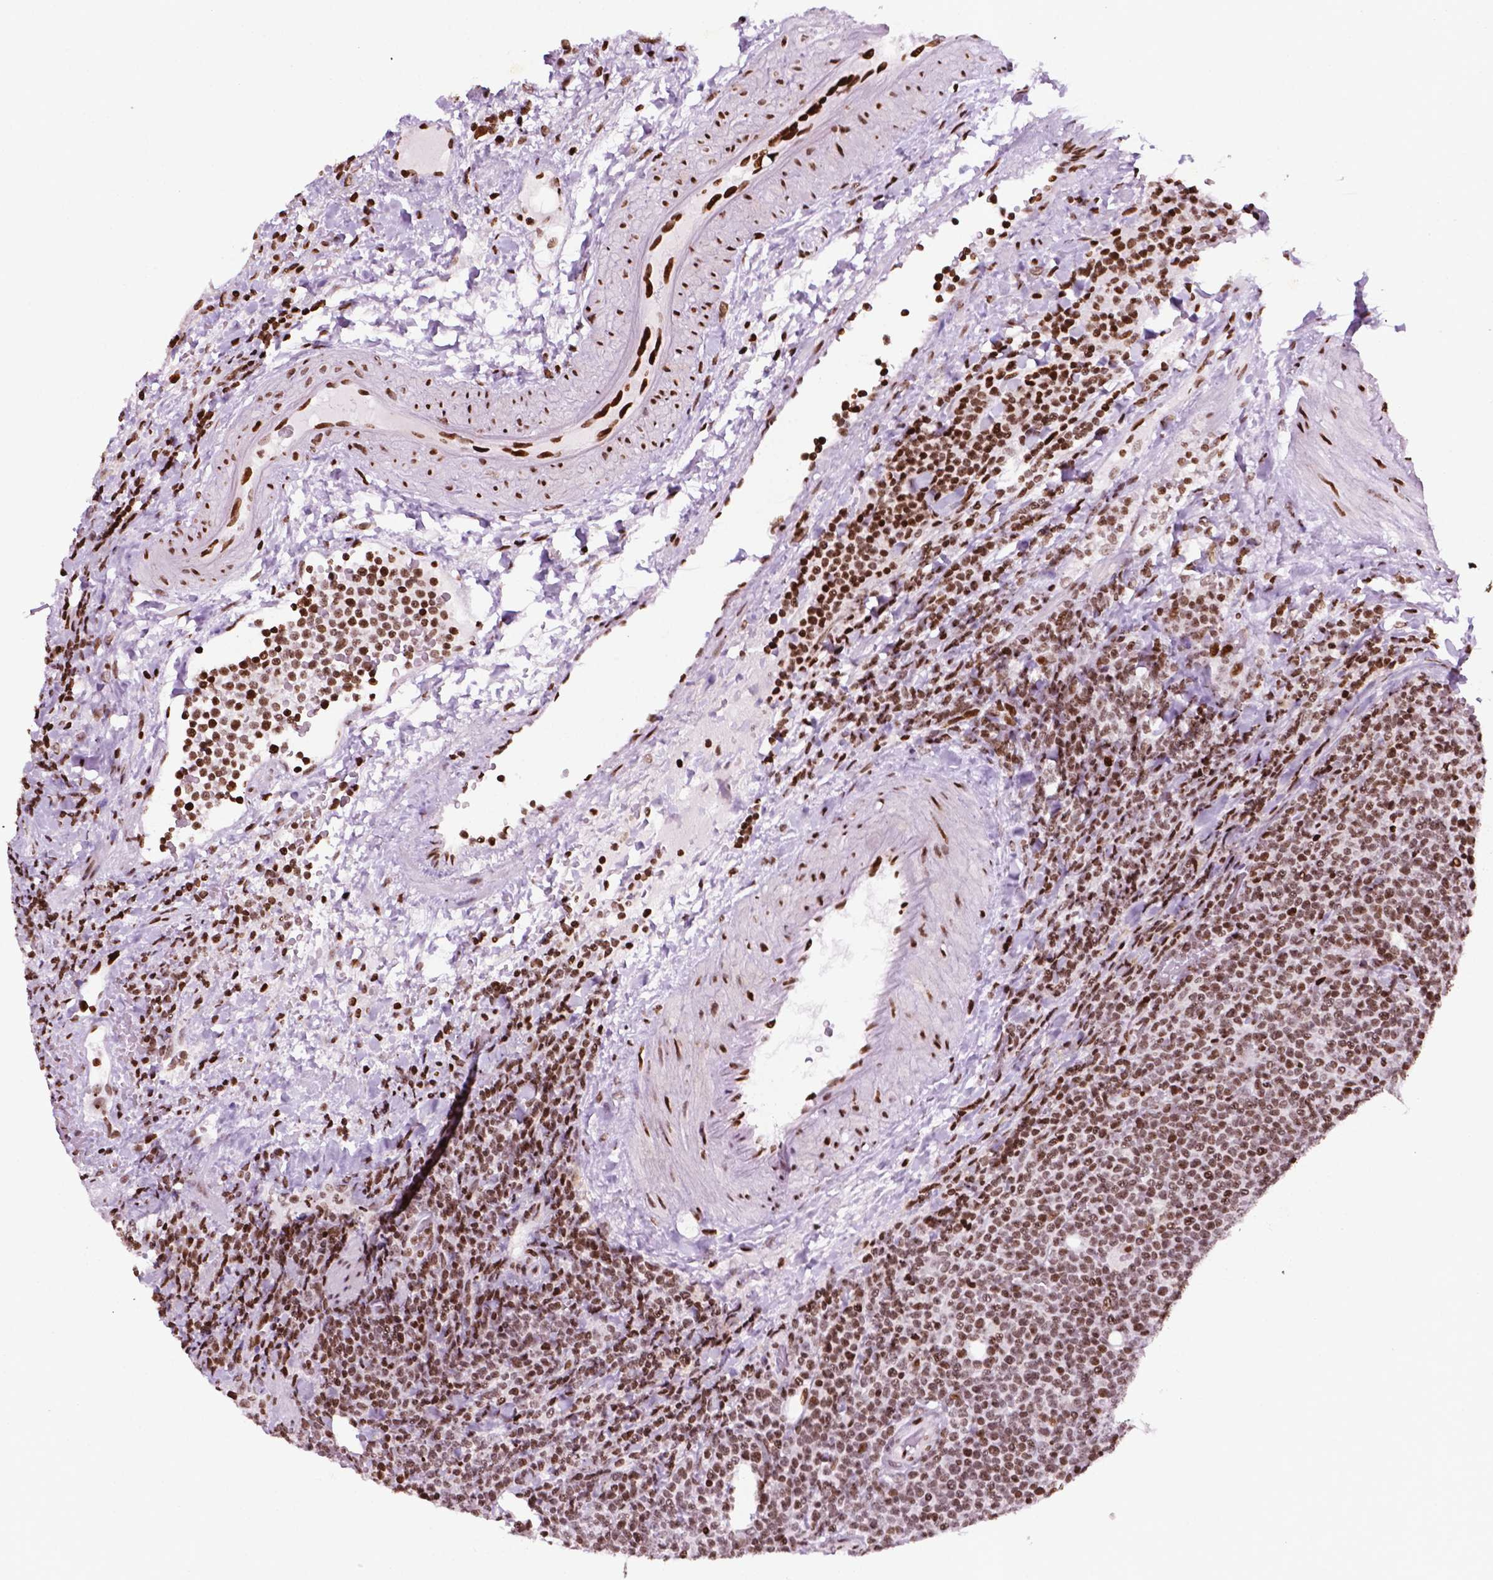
{"staining": {"intensity": "moderate", "quantity": ">75%", "location": "nuclear"}, "tissue": "lymphoma", "cell_type": "Tumor cells", "image_type": "cancer", "snomed": [{"axis": "morphology", "description": "Malignant lymphoma, non-Hodgkin's type, High grade"}, {"axis": "topography", "description": "Lymph node"}], "caption": "High-magnification brightfield microscopy of malignant lymphoma, non-Hodgkin's type (high-grade) stained with DAB (brown) and counterstained with hematoxylin (blue). tumor cells exhibit moderate nuclear positivity is present in approximately>75% of cells. The protein is stained brown, and the nuclei are stained in blue (DAB IHC with brightfield microscopy, high magnification).", "gene": "TMEM250", "patient": {"sex": "male", "age": 61}}